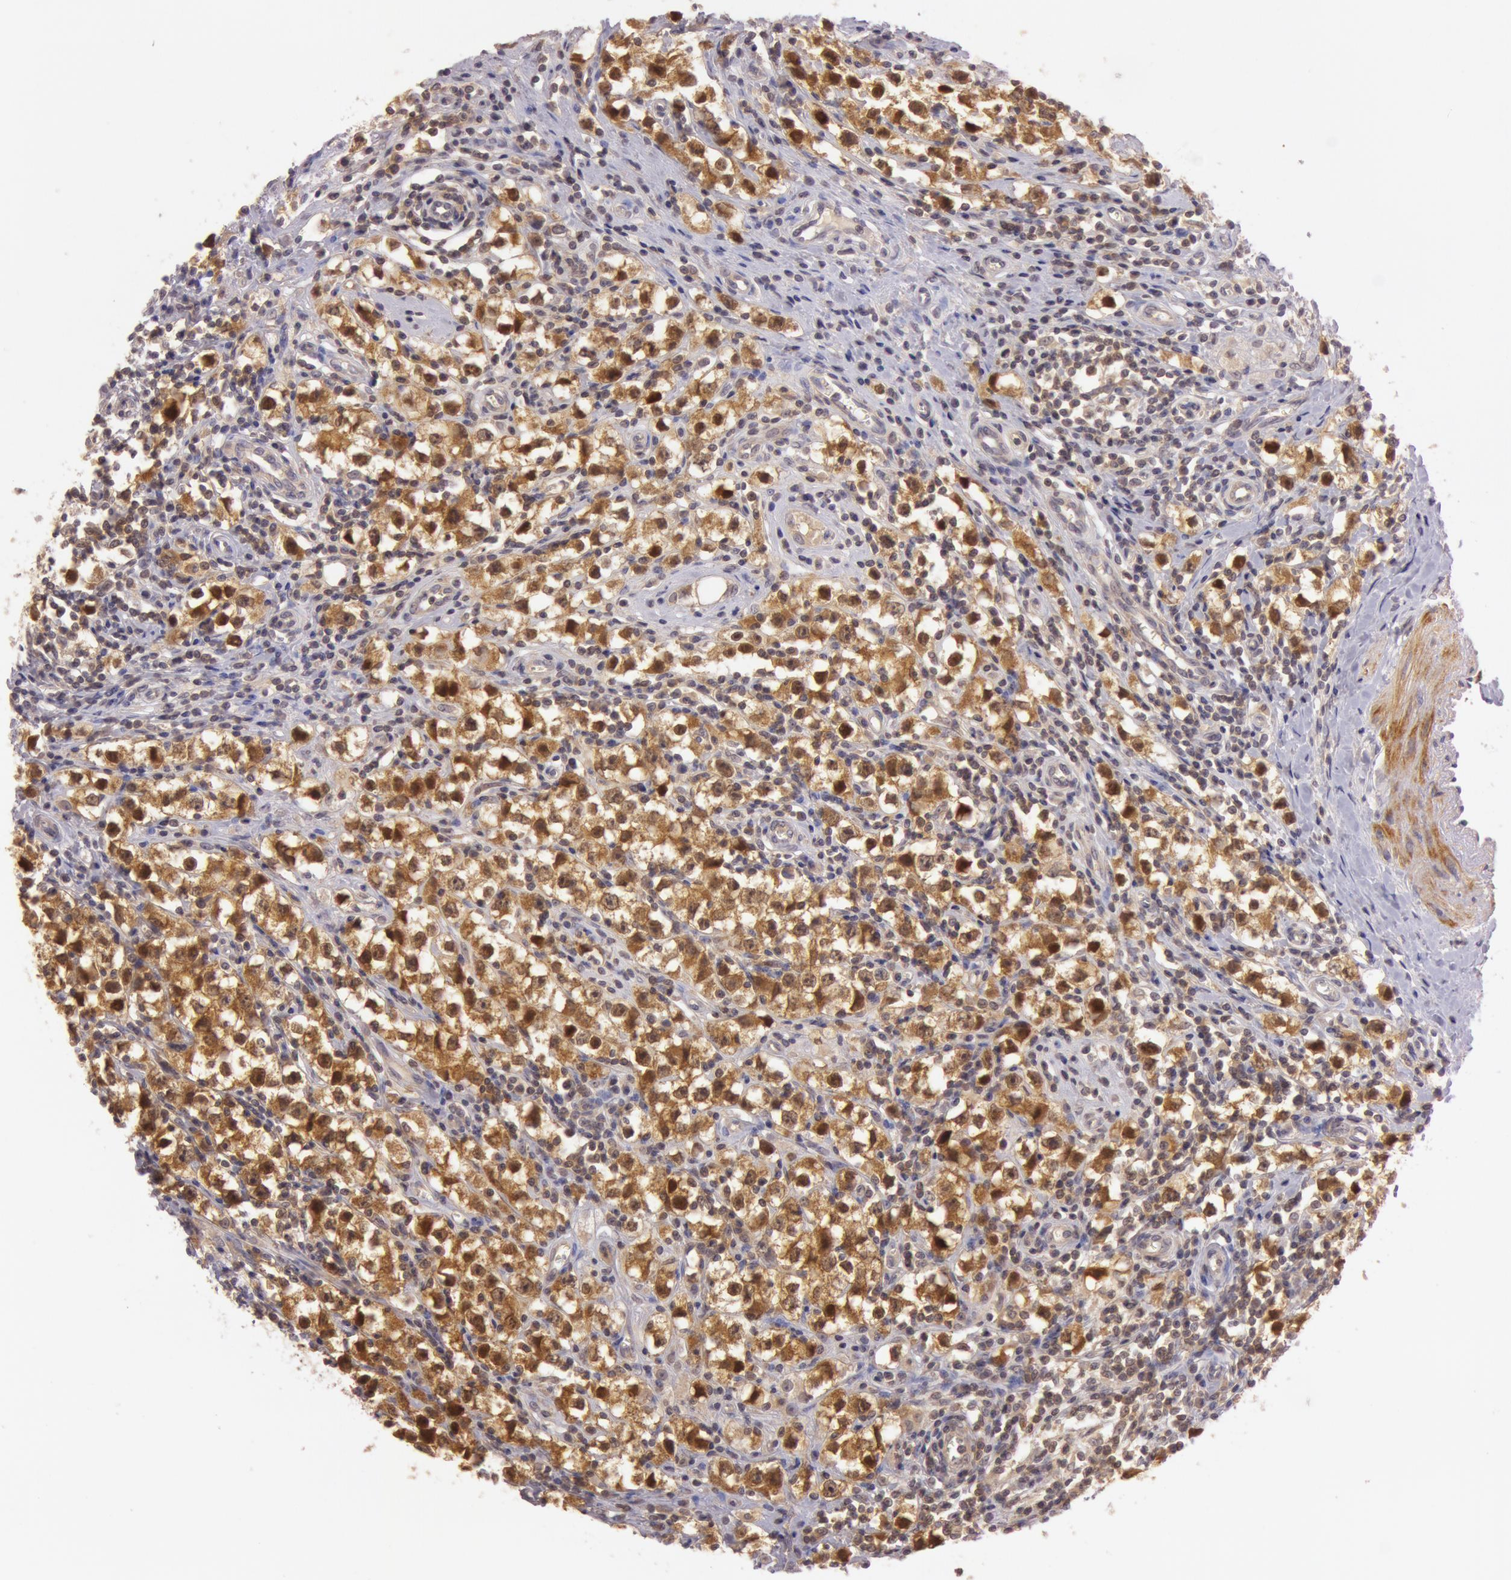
{"staining": {"intensity": "strong", "quantity": ">75%", "location": "cytoplasmic/membranous"}, "tissue": "testis cancer", "cell_type": "Tumor cells", "image_type": "cancer", "snomed": [{"axis": "morphology", "description": "Seminoma, NOS"}, {"axis": "topography", "description": "Testis"}], "caption": "This is an image of immunohistochemistry staining of testis cancer (seminoma), which shows strong positivity in the cytoplasmic/membranous of tumor cells.", "gene": "ATG2B", "patient": {"sex": "male", "age": 35}}